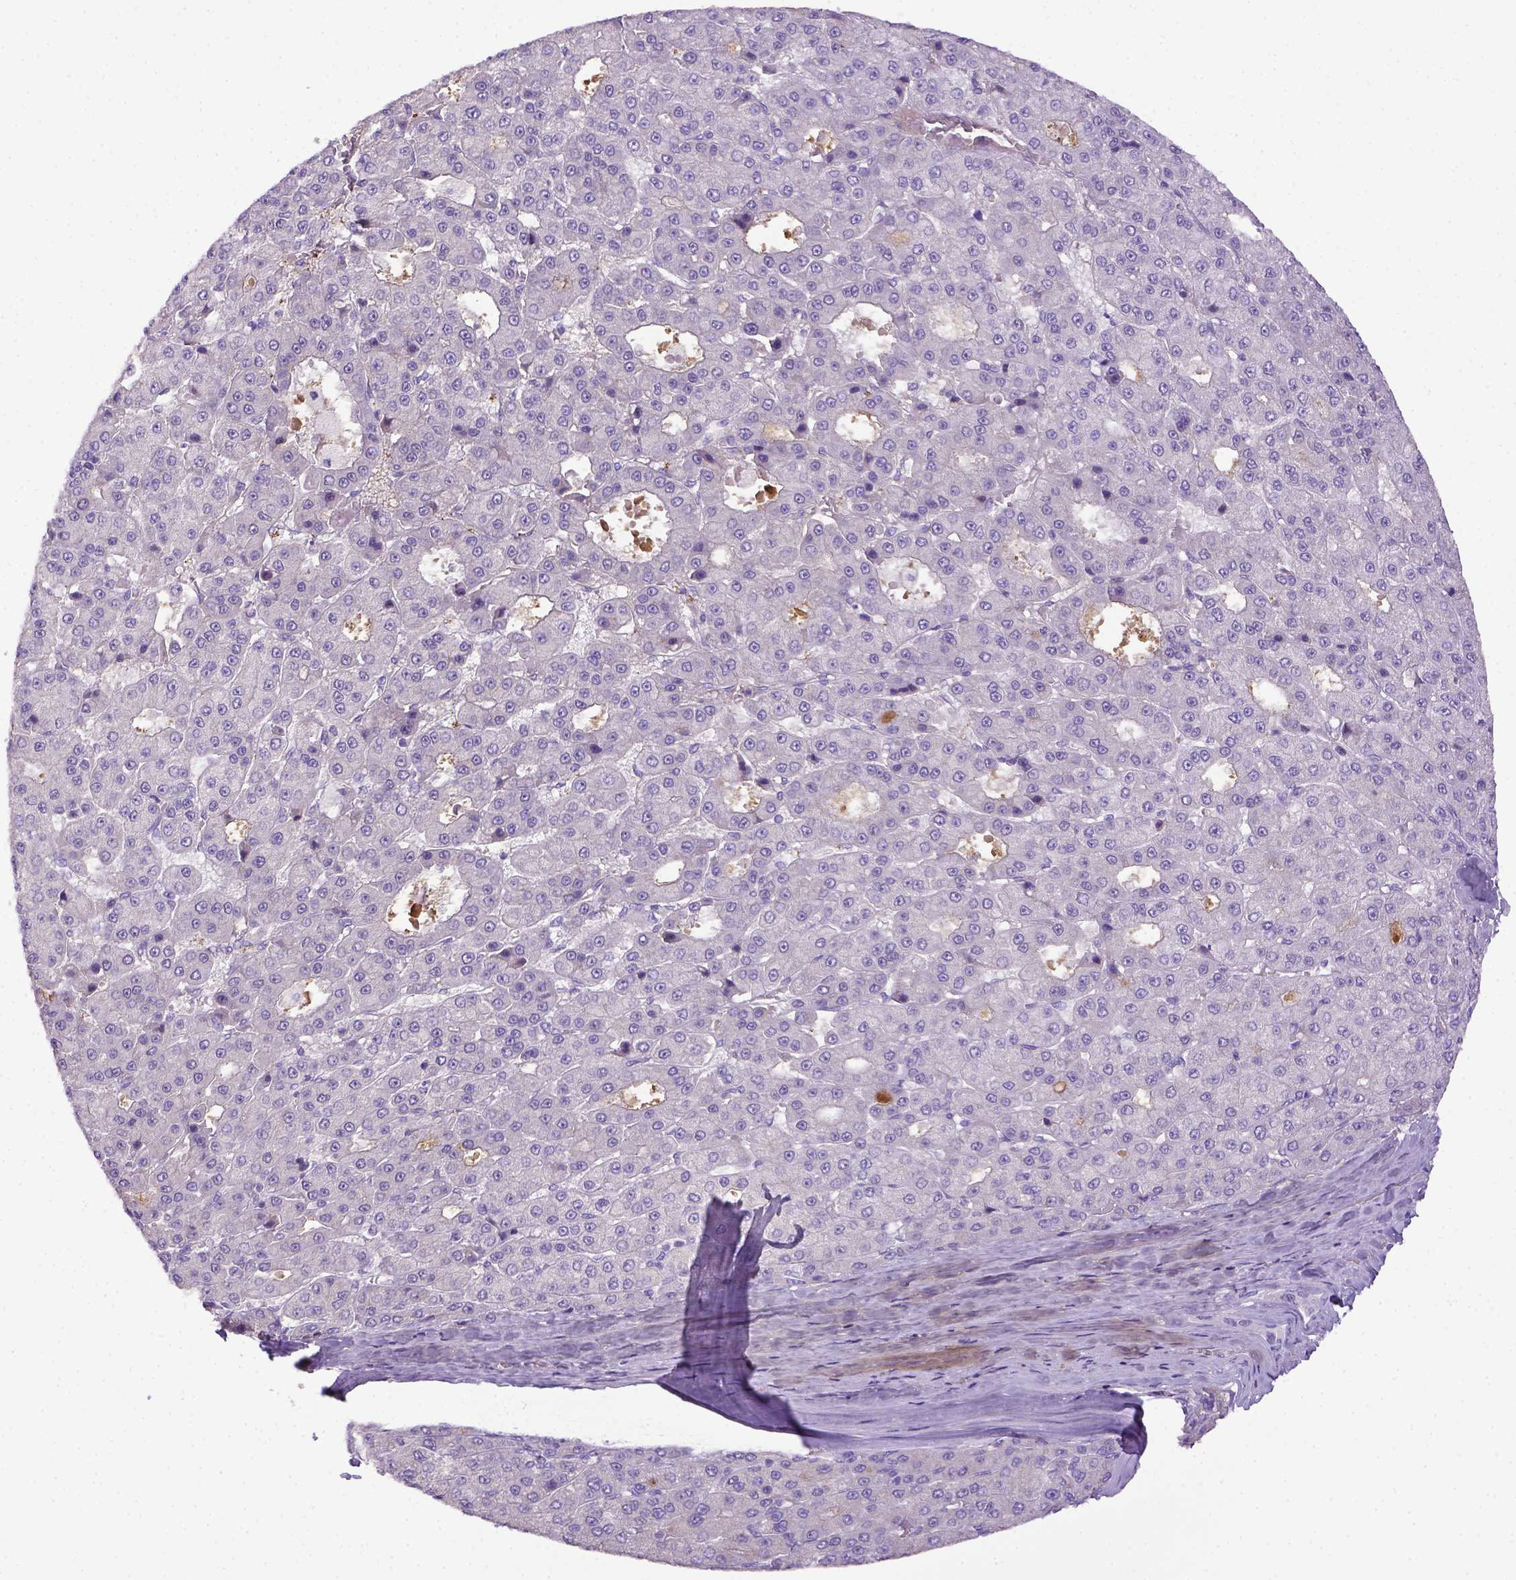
{"staining": {"intensity": "negative", "quantity": "none", "location": "none"}, "tissue": "liver cancer", "cell_type": "Tumor cells", "image_type": "cancer", "snomed": [{"axis": "morphology", "description": "Carcinoma, Hepatocellular, NOS"}, {"axis": "topography", "description": "Liver"}], "caption": "High magnification brightfield microscopy of hepatocellular carcinoma (liver) stained with DAB (3,3'-diaminobenzidine) (brown) and counterstained with hematoxylin (blue): tumor cells show no significant expression.", "gene": "ITIH4", "patient": {"sex": "male", "age": 70}}